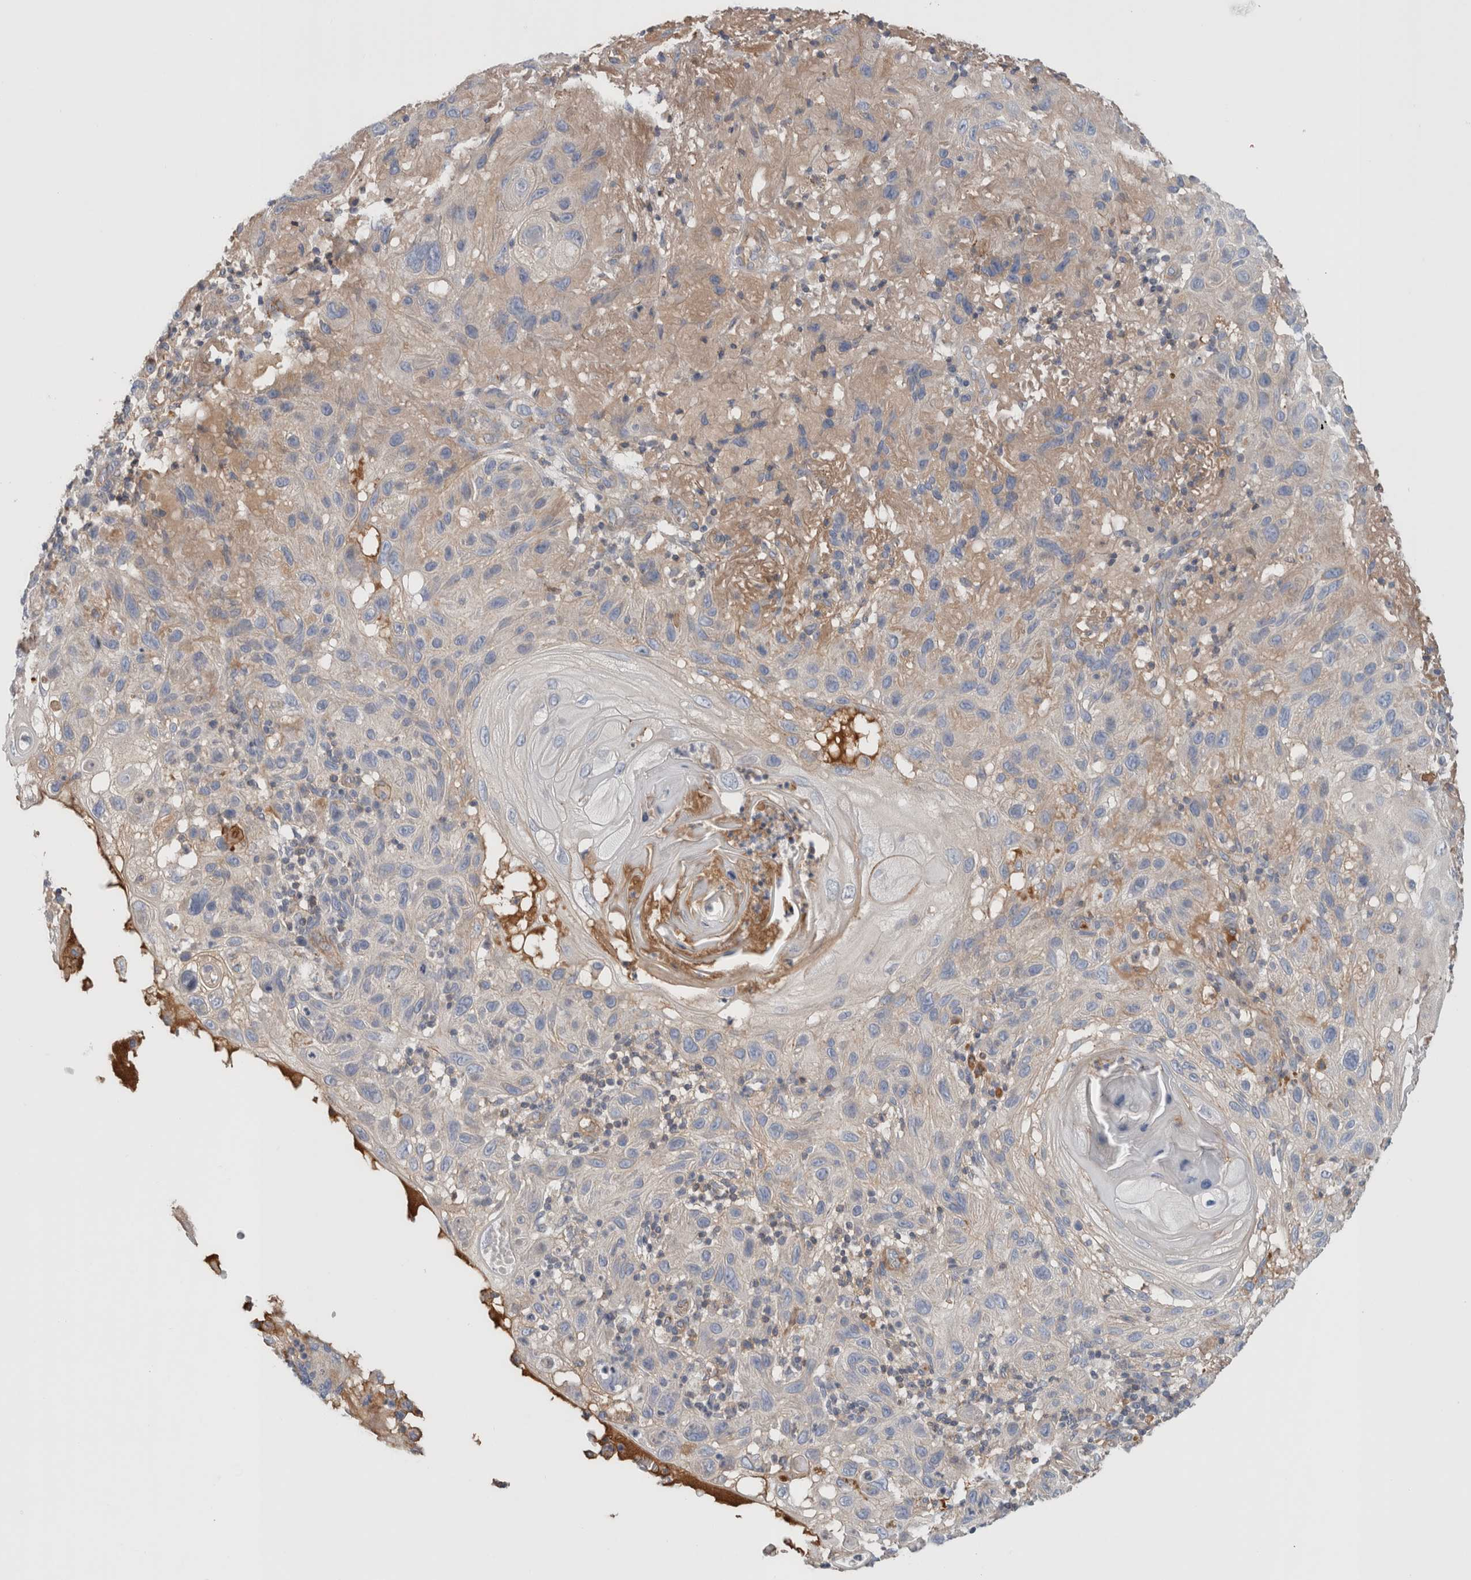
{"staining": {"intensity": "negative", "quantity": "none", "location": "none"}, "tissue": "skin cancer", "cell_type": "Tumor cells", "image_type": "cancer", "snomed": [{"axis": "morphology", "description": "Normal tissue, NOS"}, {"axis": "morphology", "description": "Squamous cell carcinoma, NOS"}, {"axis": "topography", "description": "Skin"}], "caption": "Tumor cells are negative for protein expression in human skin cancer. The staining is performed using DAB (3,3'-diaminobenzidine) brown chromogen with nuclei counter-stained in using hematoxylin.", "gene": "CFI", "patient": {"sex": "female", "age": 96}}